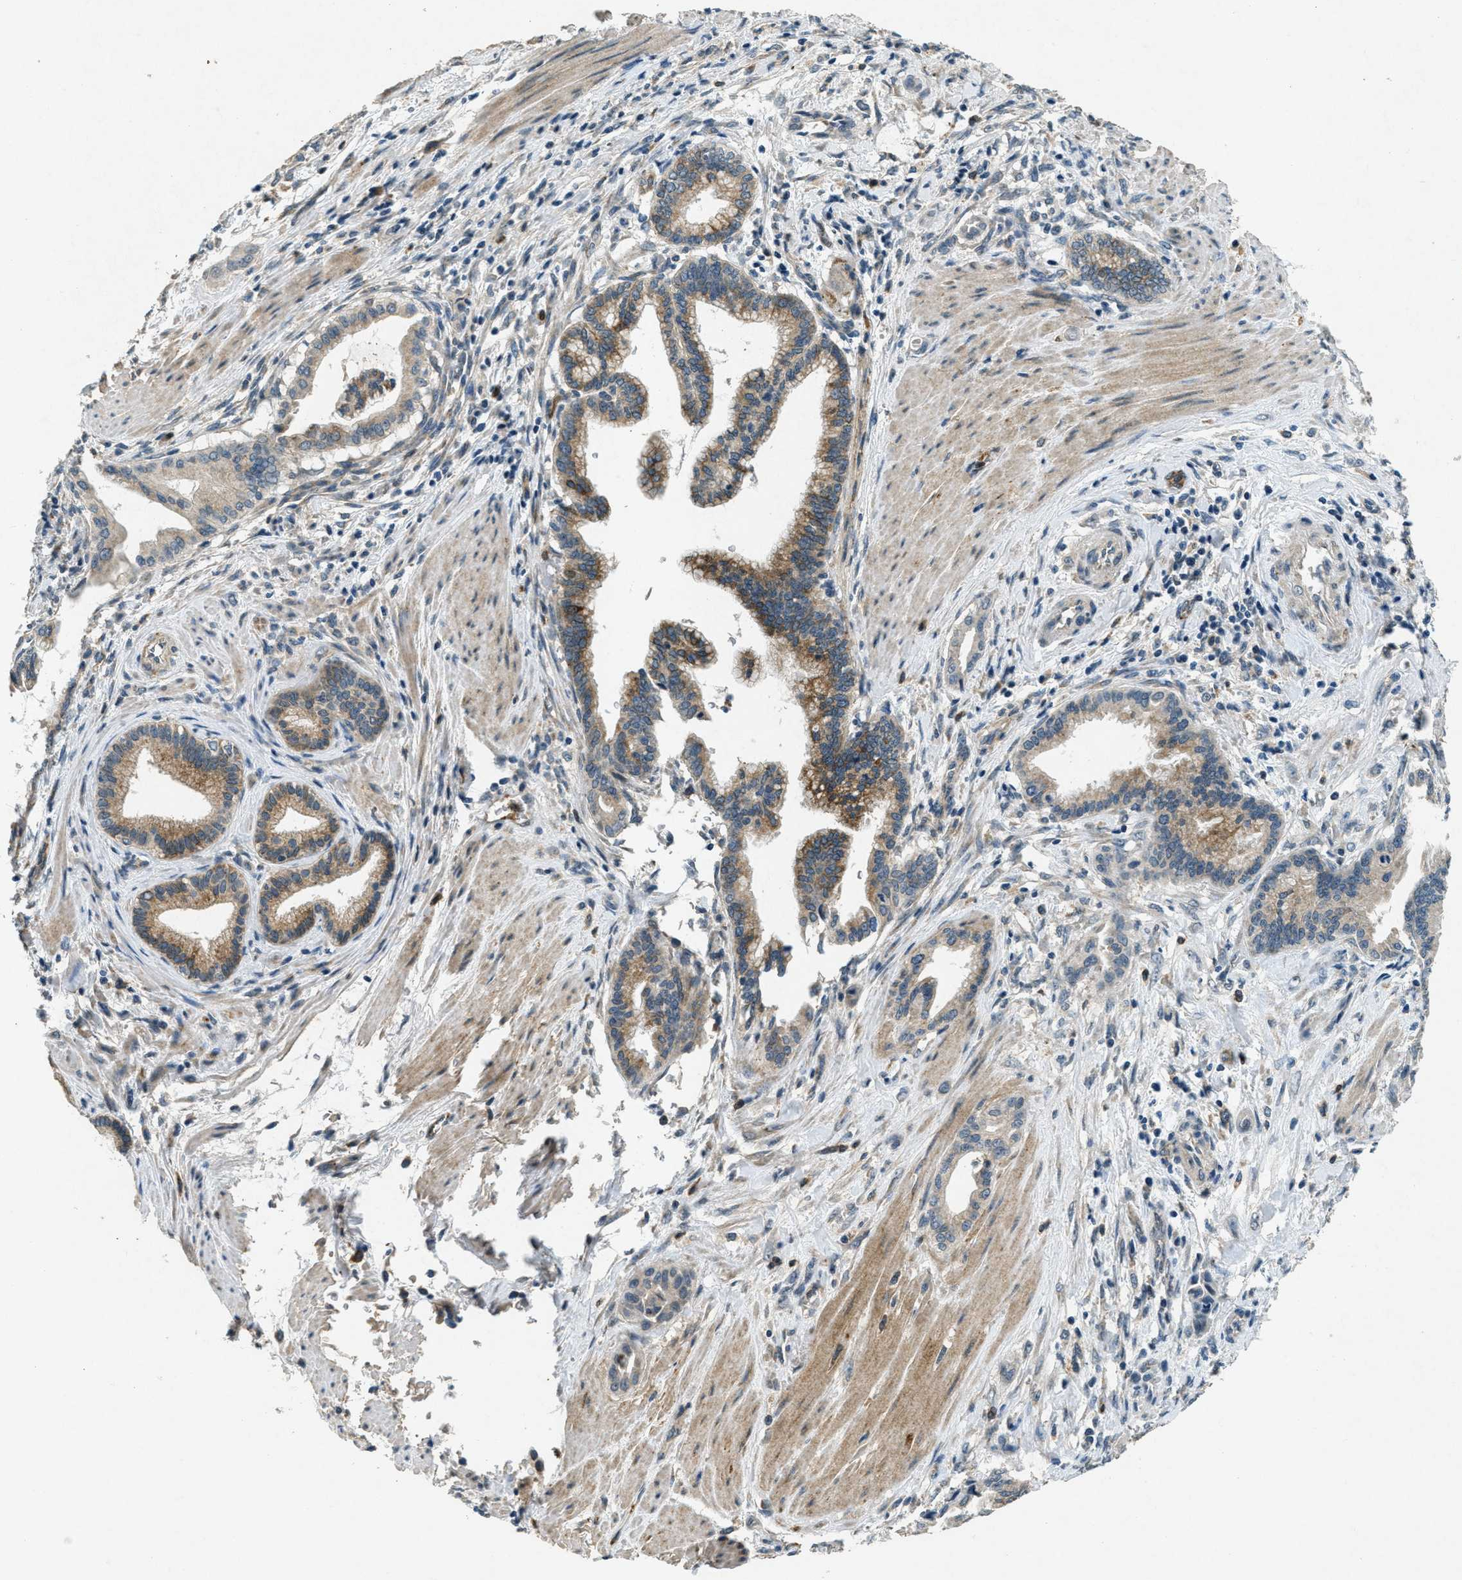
{"staining": {"intensity": "moderate", "quantity": "25%-75%", "location": "cytoplasmic/membranous"}, "tissue": "pancreatic cancer", "cell_type": "Tumor cells", "image_type": "cancer", "snomed": [{"axis": "morphology", "description": "Adenocarcinoma, NOS"}, {"axis": "topography", "description": "Pancreas"}], "caption": "Immunohistochemical staining of adenocarcinoma (pancreatic) displays medium levels of moderate cytoplasmic/membranous staining in approximately 25%-75% of tumor cells.", "gene": "RAB3D", "patient": {"sex": "female", "age": 64}}